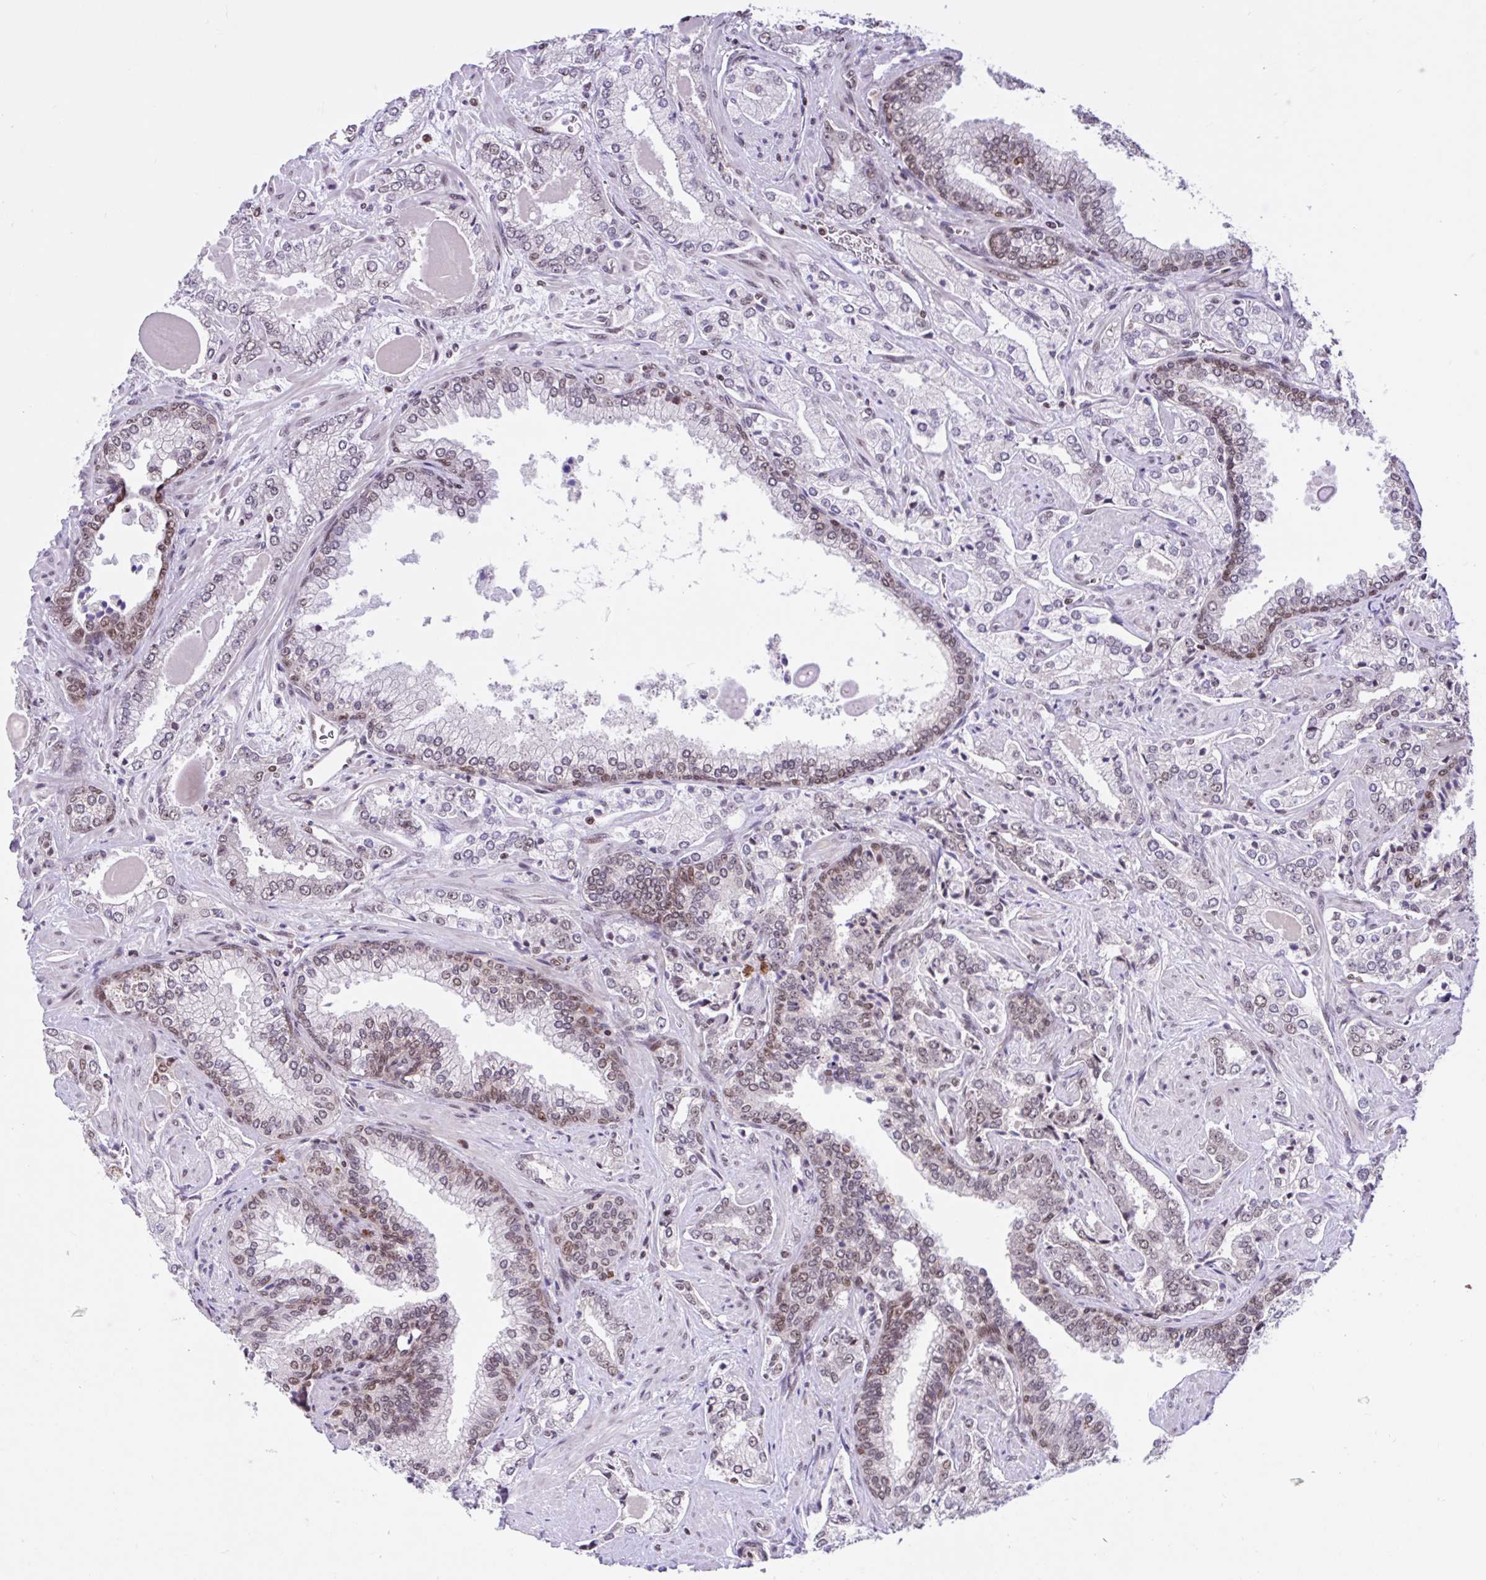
{"staining": {"intensity": "weak", "quantity": "25%-75%", "location": "nuclear"}, "tissue": "prostate cancer", "cell_type": "Tumor cells", "image_type": "cancer", "snomed": [{"axis": "morphology", "description": "Adenocarcinoma, High grade"}, {"axis": "topography", "description": "Prostate"}], "caption": "An image of human prostate adenocarcinoma (high-grade) stained for a protein shows weak nuclear brown staining in tumor cells.", "gene": "CCDC12", "patient": {"sex": "male", "age": 60}}